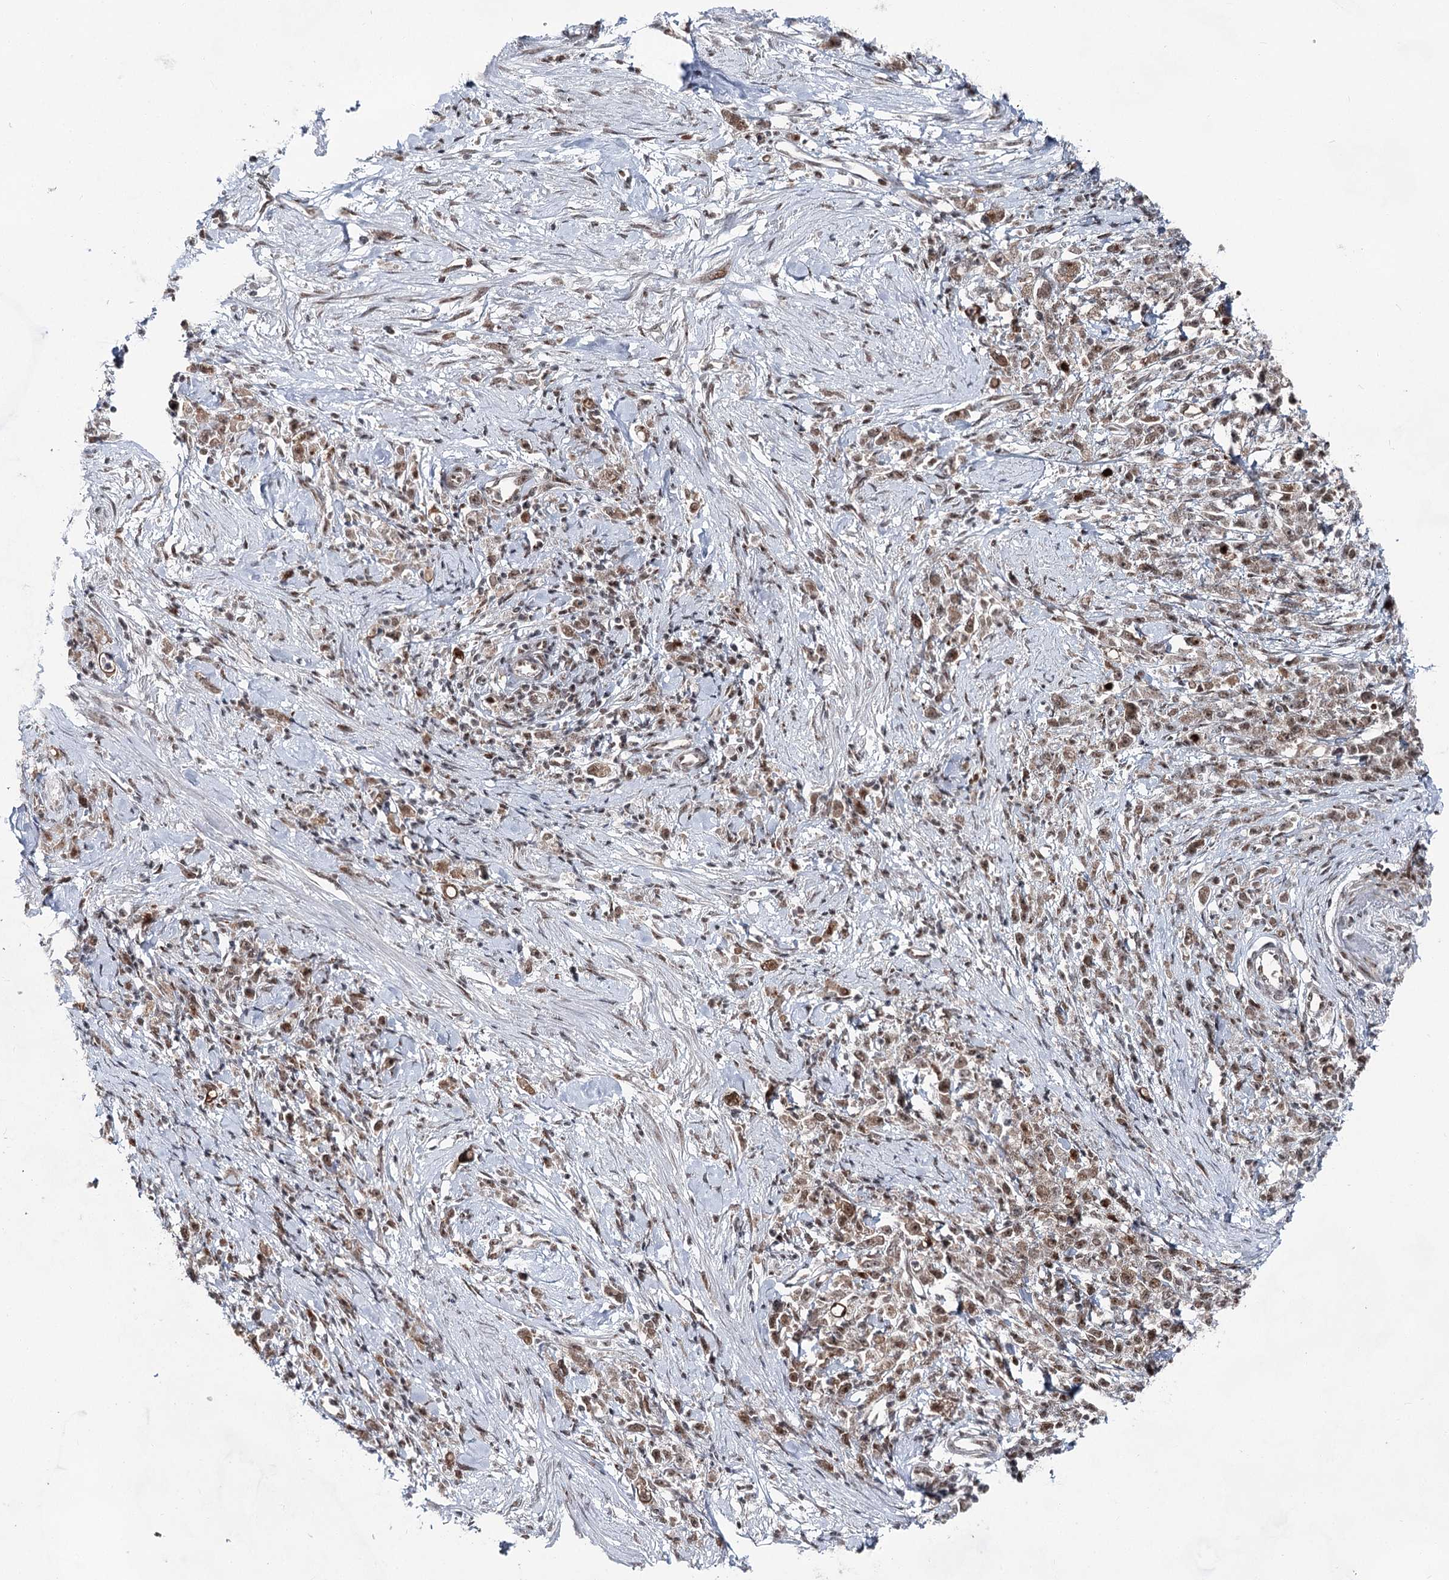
{"staining": {"intensity": "weak", "quantity": ">75%", "location": "cytoplasmic/membranous,nuclear"}, "tissue": "stomach cancer", "cell_type": "Tumor cells", "image_type": "cancer", "snomed": [{"axis": "morphology", "description": "Adenocarcinoma, NOS"}, {"axis": "topography", "description": "Stomach"}], "caption": "An immunohistochemistry (IHC) photomicrograph of neoplastic tissue is shown. Protein staining in brown labels weak cytoplasmic/membranous and nuclear positivity in adenocarcinoma (stomach) within tumor cells.", "gene": "ZCCHC8", "patient": {"sex": "female", "age": 59}}